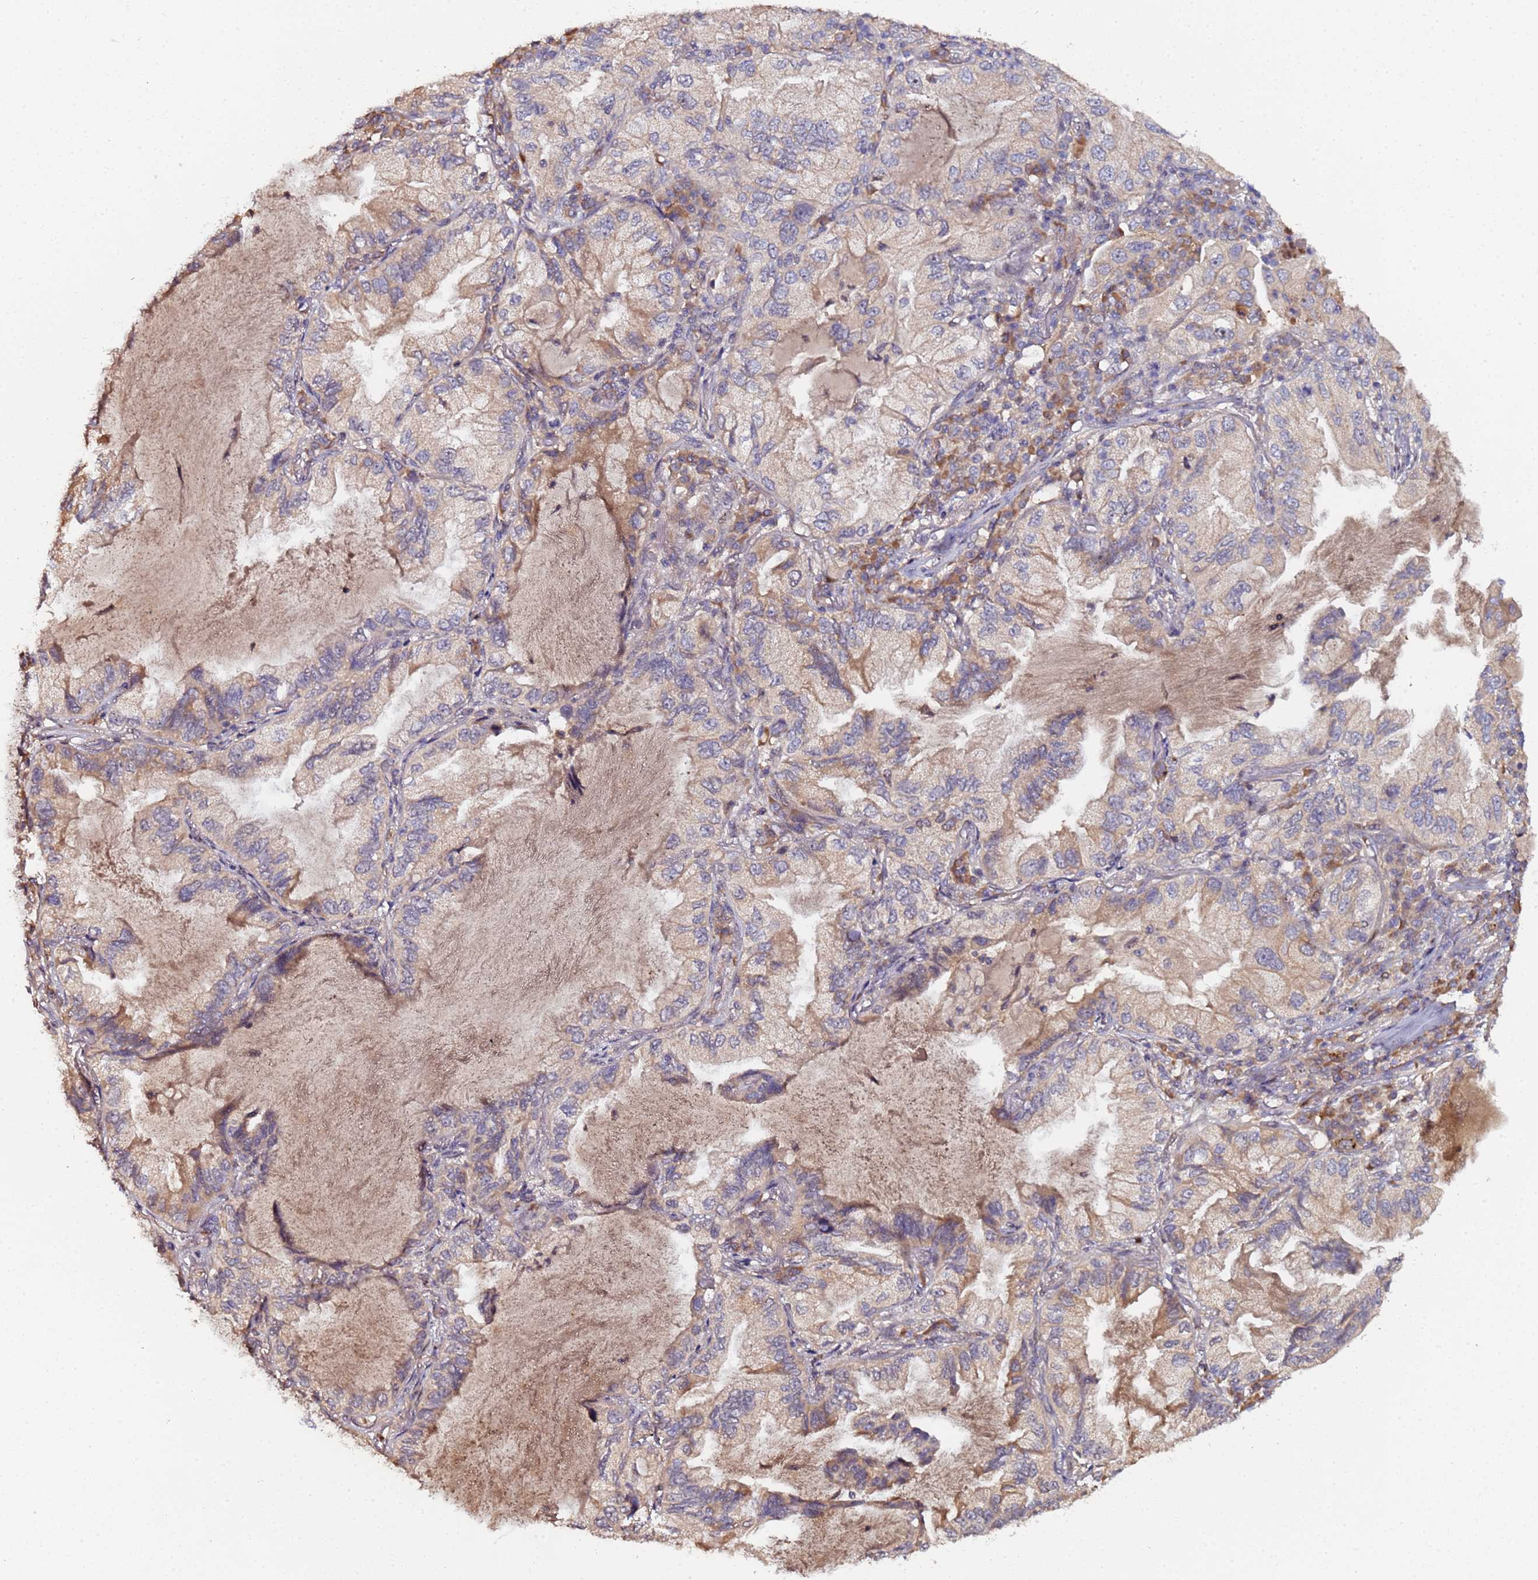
{"staining": {"intensity": "weak", "quantity": "25%-75%", "location": "cytoplasmic/membranous"}, "tissue": "lung cancer", "cell_type": "Tumor cells", "image_type": "cancer", "snomed": [{"axis": "morphology", "description": "Adenocarcinoma, NOS"}, {"axis": "topography", "description": "Lung"}], "caption": "Lung cancer stained for a protein (brown) demonstrates weak cytoplasmic/membranous positive positivity in approximately 25%-75% of tumor cells.", "gene": "OSER1", "patient": {"sex": "female", "age": 69}}